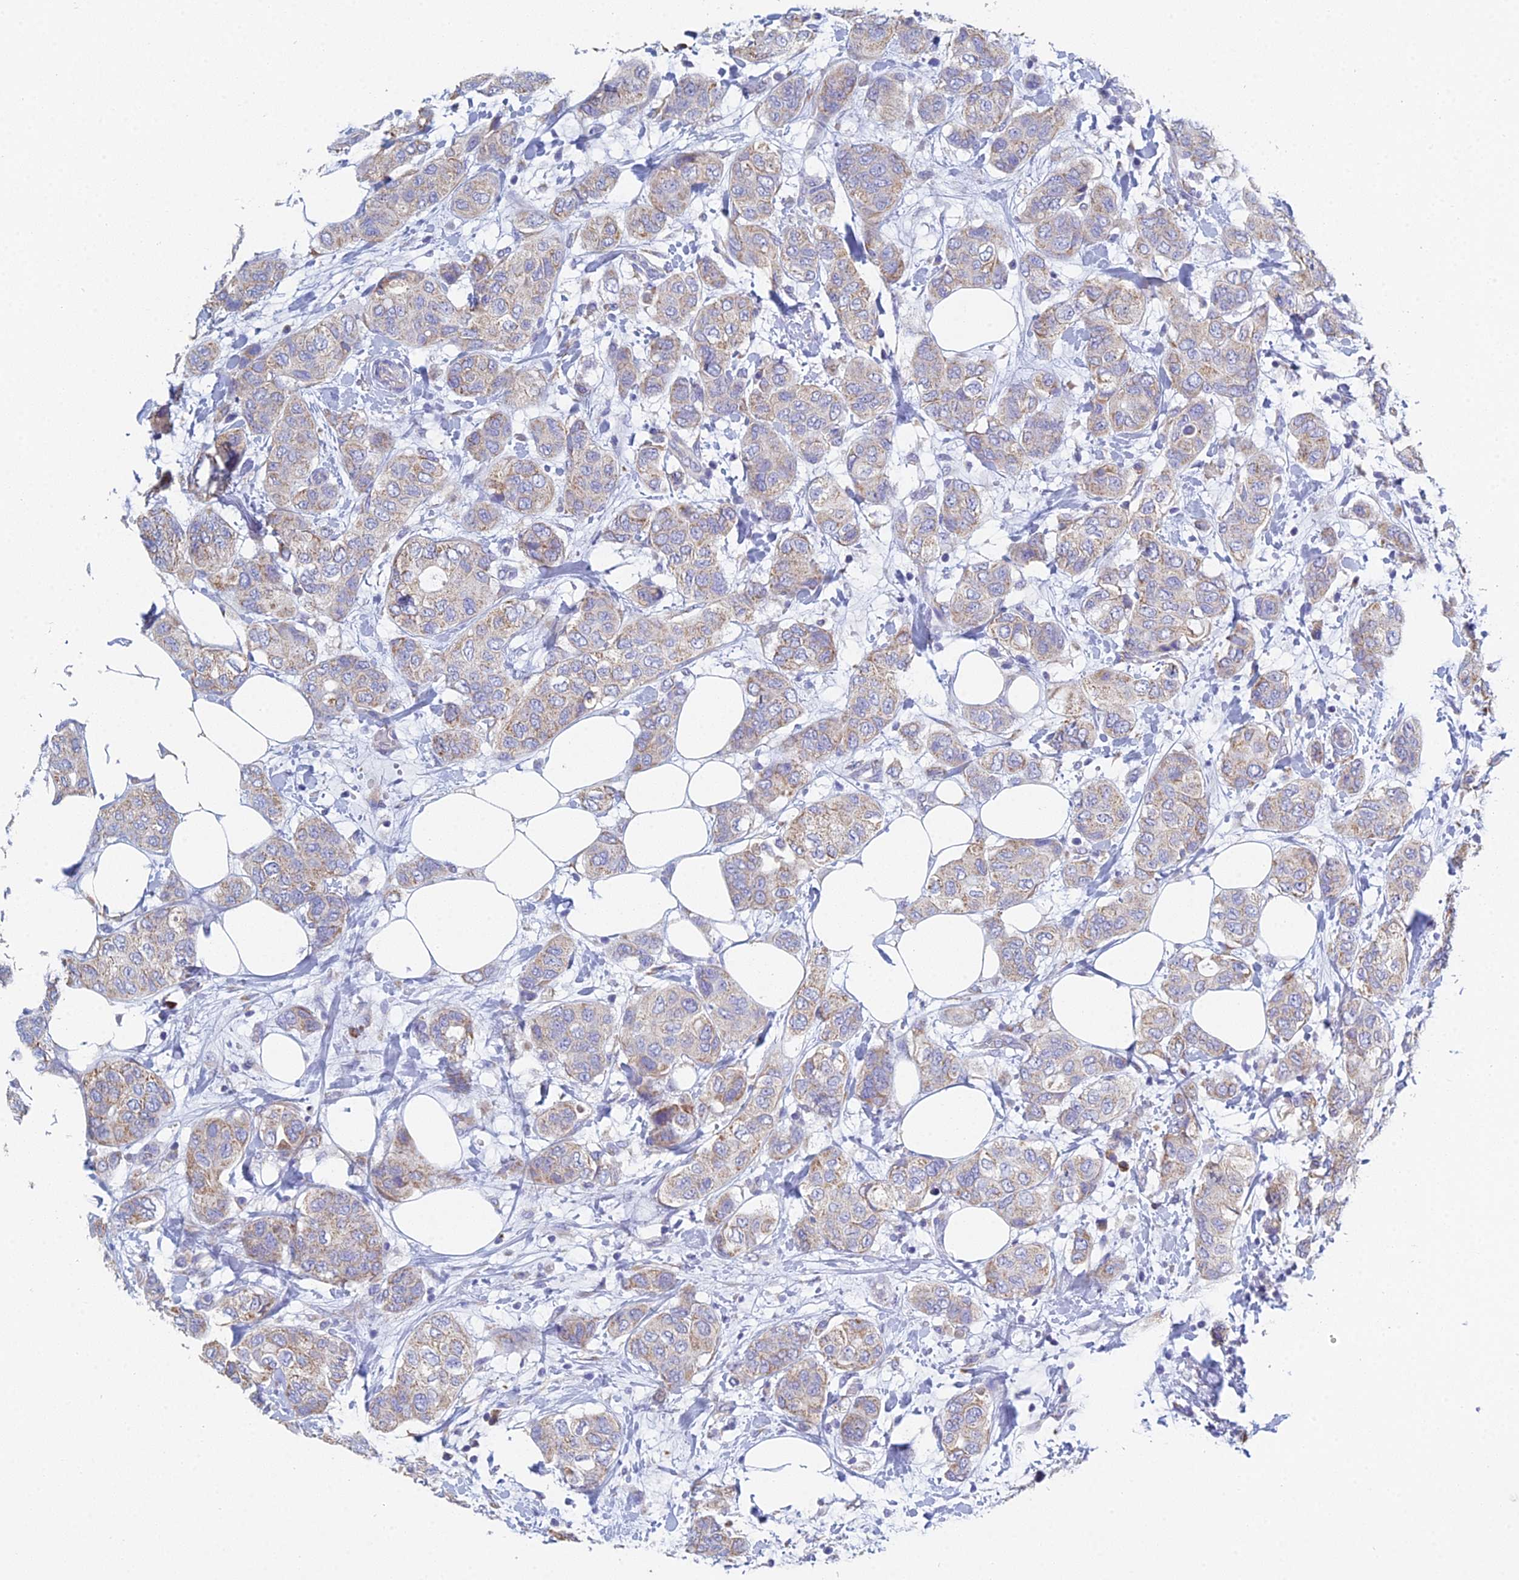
{"staining": {"intensity": "weak", "quantity": ">75%", "location": "cytoplasmic/membranous"}, "tissue": "breast cancer", "cell_type": "Tumor cells", "image_type": "cancer", "snomed": [{"axis": "morphology", "description": "Lobular carcinoma"}, {"axis": "topography", "description": "Breast"}], "caption": "An IHC micrograph of neoplastic tissue is shown. Protein staining in brown highlights weak cytoplasmic/membranous positivity in breast cancer (lobular carcinoma) within tumor cells.", "gene": "CRACR2B", "patient": {"sex": "female", "age": 51}}